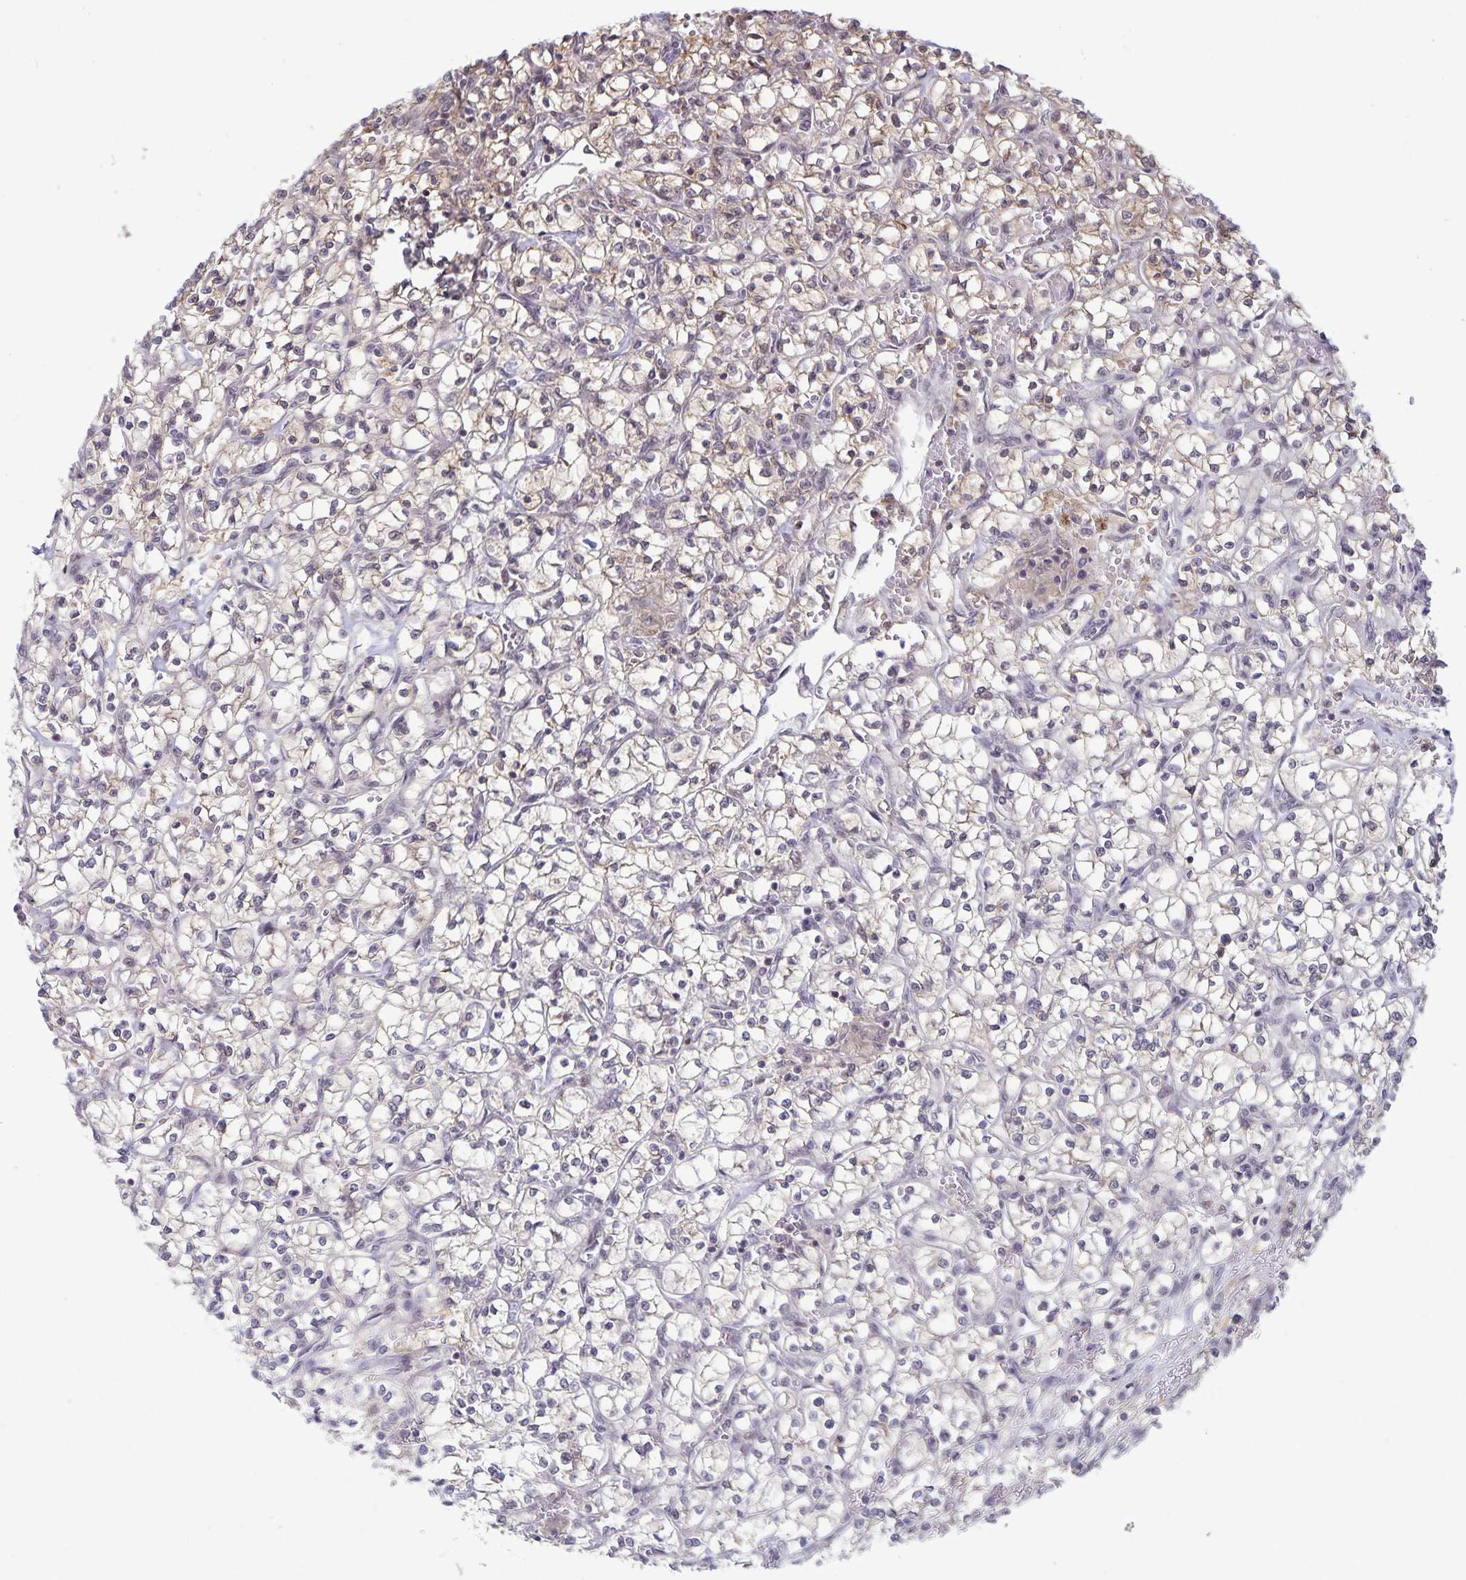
{"staining": {"intensity": "weak", "quantity": "<25%", "location": "cytoplasmic/membranous"}, "tissue": "renal cancer", "cell_type": "Tumor cells", "image_type": "cancer", "snomed": [{"axis": "morphology", "description": "Adenocarcinoma, NOS"}, {"axis": "topography", "description": "Kidney"}], "caption": "This photomicrograph is of renal adenocarcinoma stained with IHC to label a protein in brown with the nuclei are counter-stained blue. There is no staining in tumor cells.", "gene": "EXOC6B", "patient": {"sex": "female", "age": 64}}